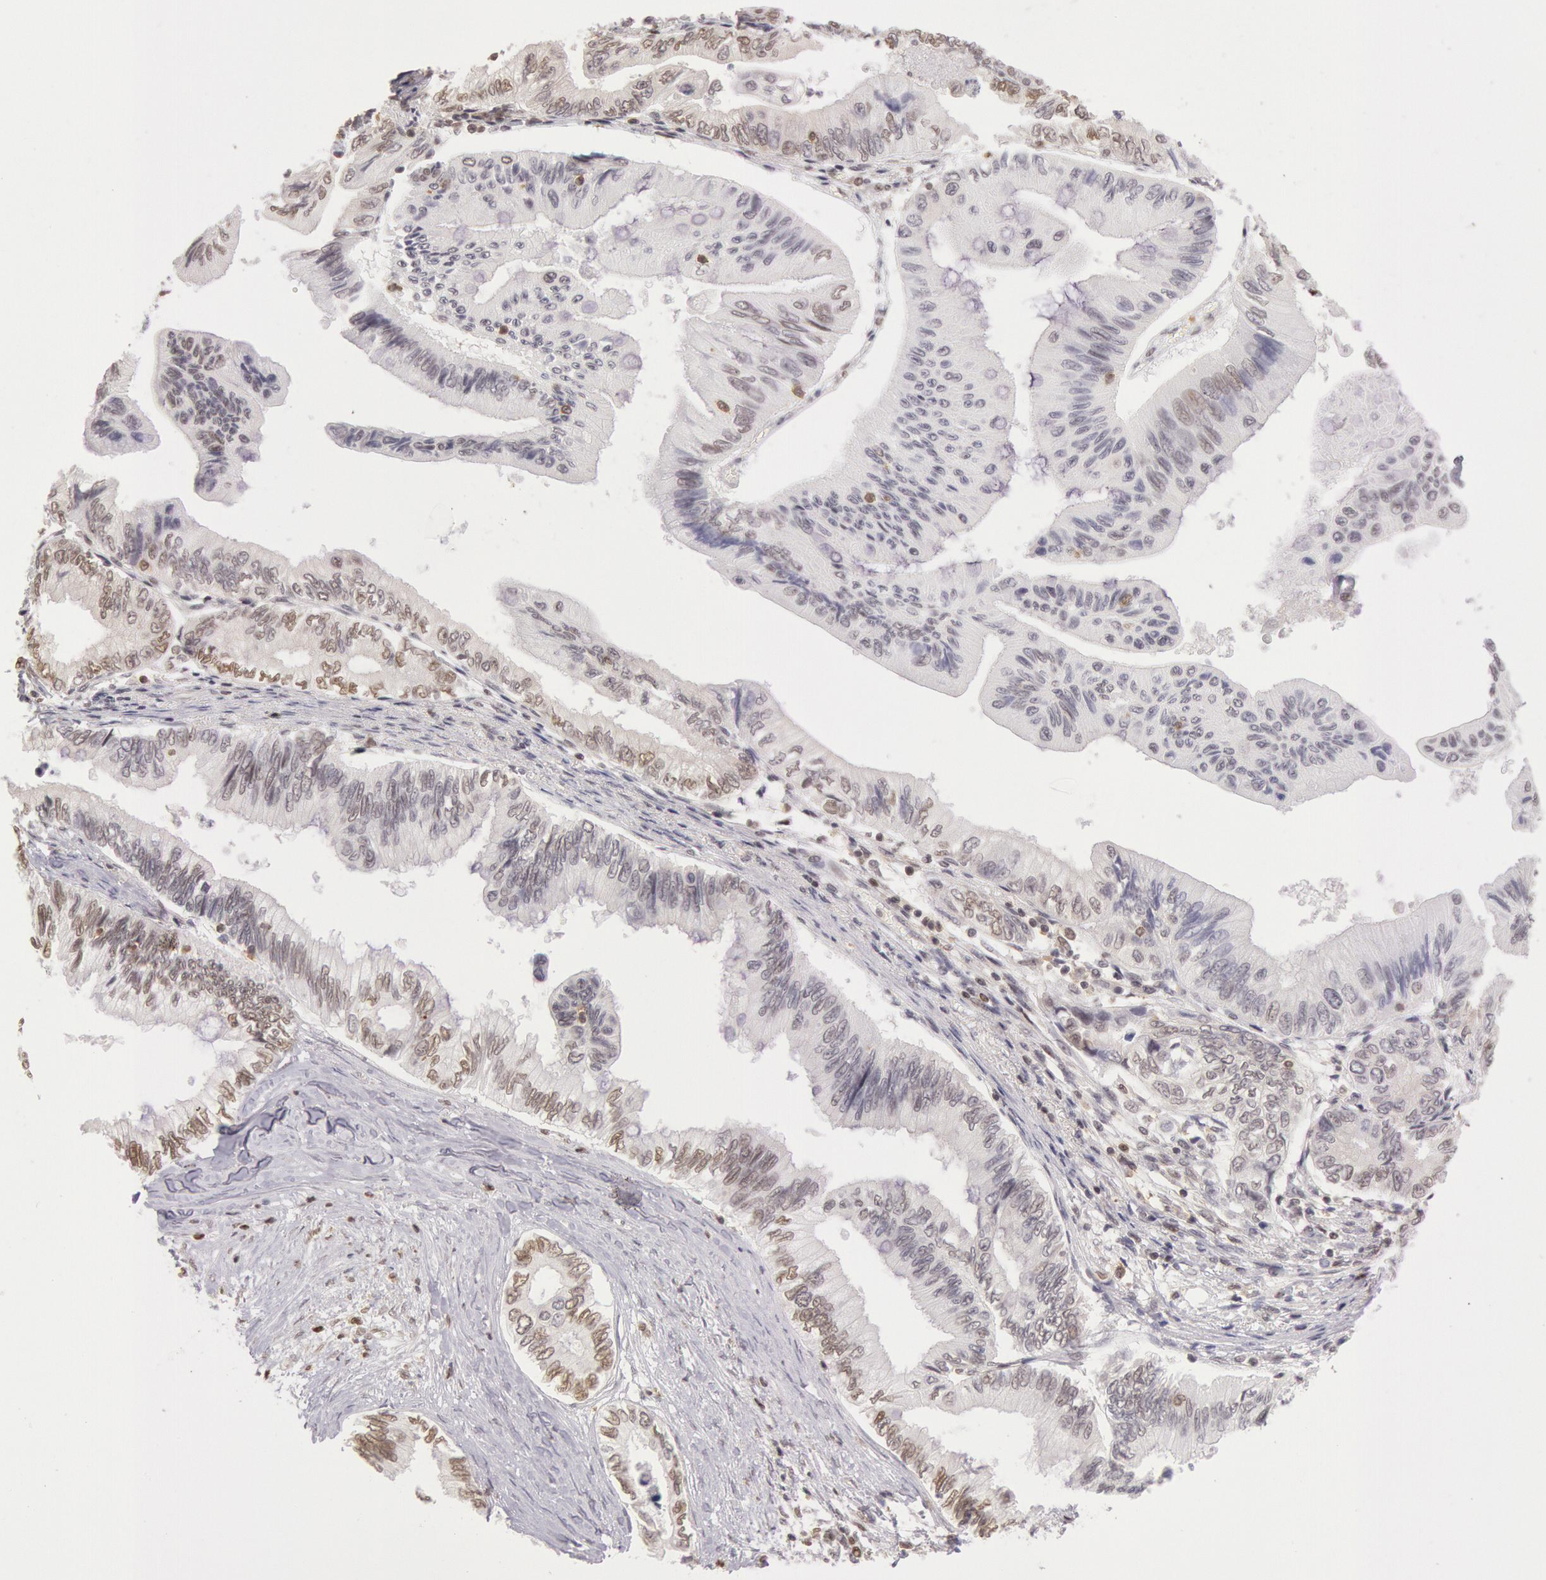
{"staining": {"intensity": "weak", "quantity": "25%-75%", "location": "nuclear"}, "tissue": "pancreatic cancer", "cell_type": "Tumor cells", "image_type": "cancer", "snomed": [{"axis": "morphology", "description": "Adenocarcinoma, NOS"}, {"axis": "topography", "description": "Pancreas"}], "caption": "Immunohistochemical staining of pancreatic adenocarcinoma exhibits low levels of weak nuclear protein staining in about 25%-75% of tumor cells.", "gene": "ESS2", "patient": {"sex": "female", "age": 66}}